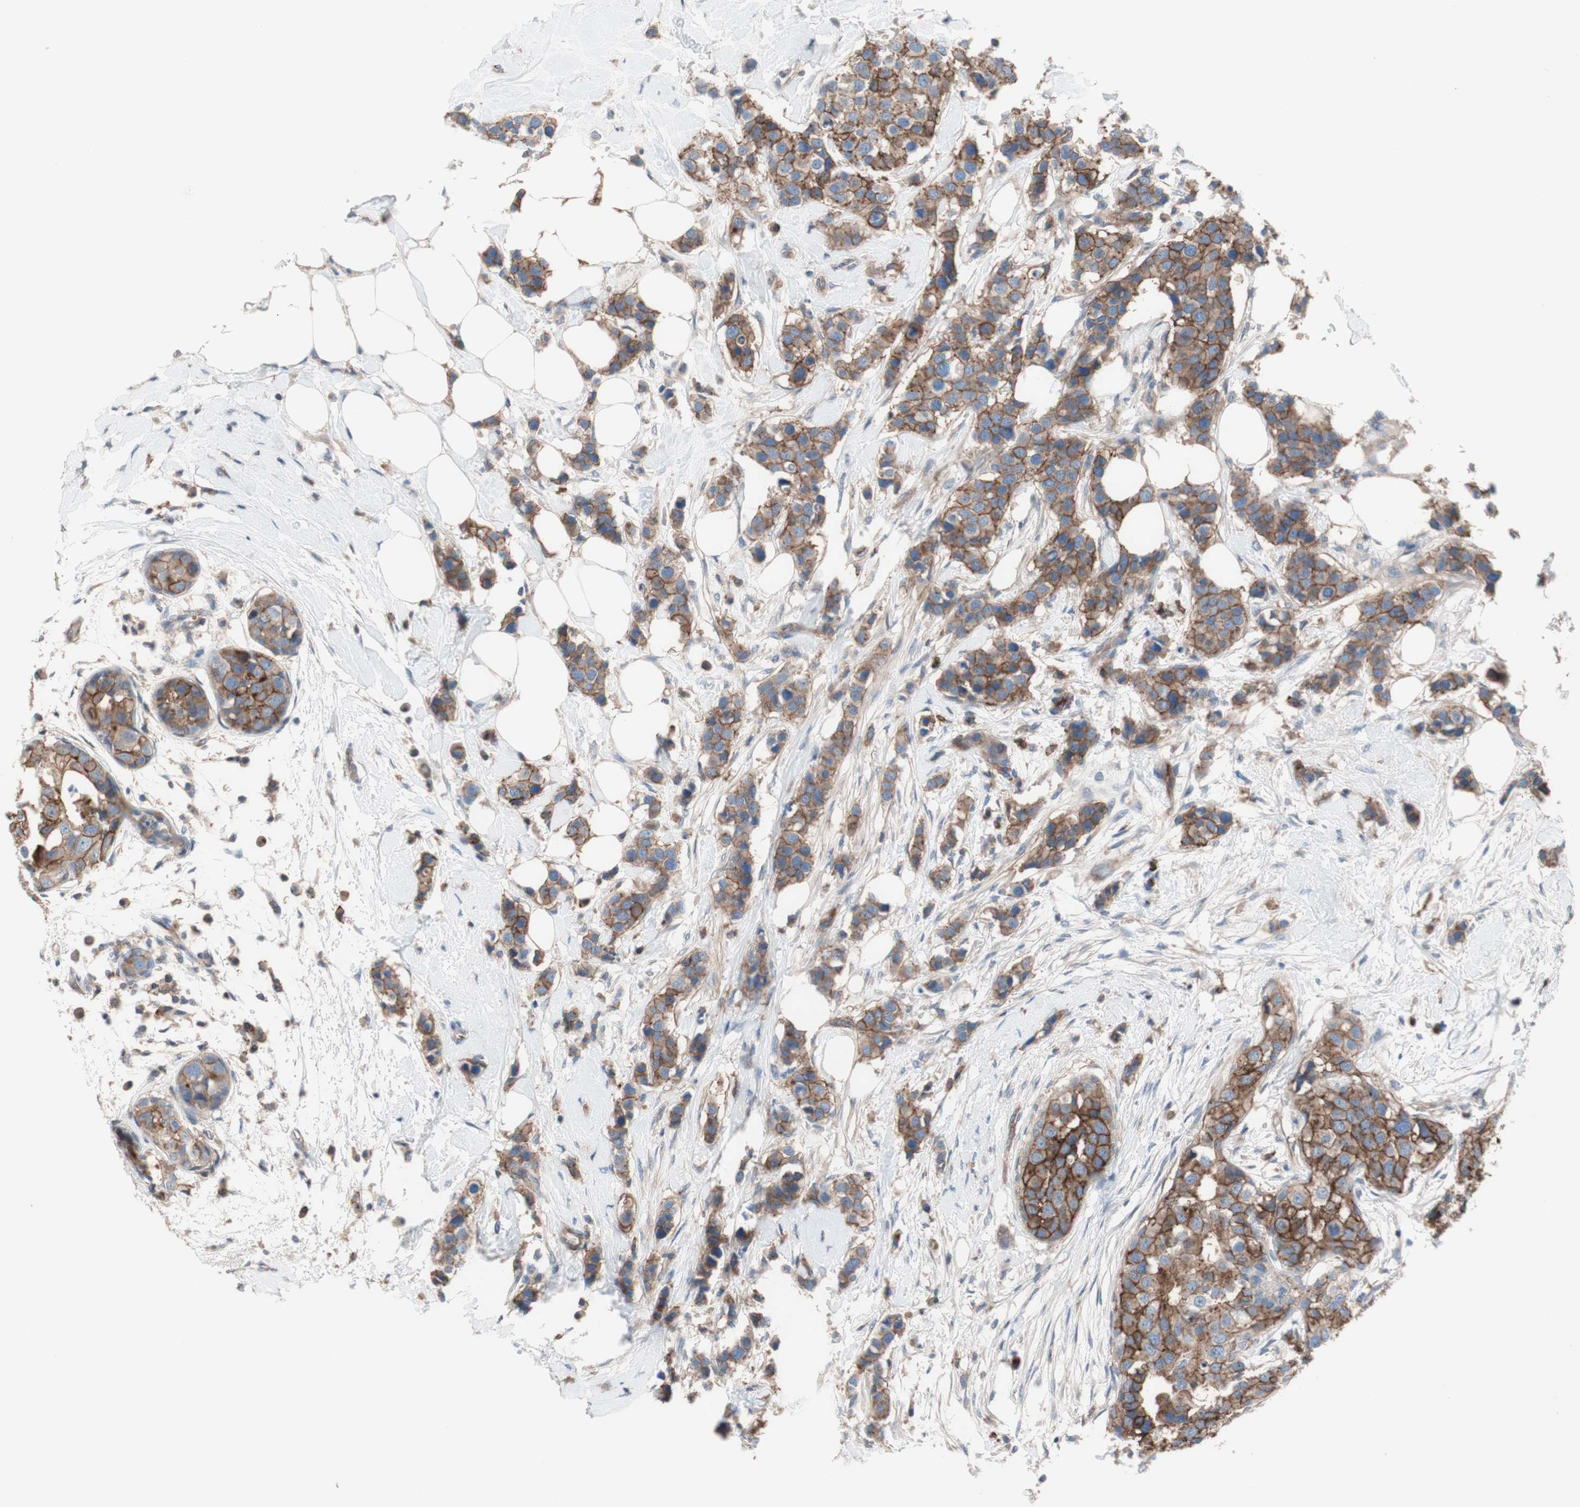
{"staining": {"intensity": "moderate", "quantity": ">75%", "location": "cytoplasmic/membranous"}, "tissue": "breast cancer", "cell_type": "Tumor cells", "image_type": "cancer", "snomed": [{"axis": "morphology", "description": "Normal tissue, NOS"}, {"axis": "morphology", "description": "Duct carcinoma"}, {"axis": "topography", "description": "Breast"}], "caption": "Breast invasive ductal carcinoma was stained to show a protein in brown. There is medium levels of moderate cytoplasmic/membranous expression in approximately >75% of tumor cells.", "gene": "CD46", "patient": {"sex": "female", "age": 50}}